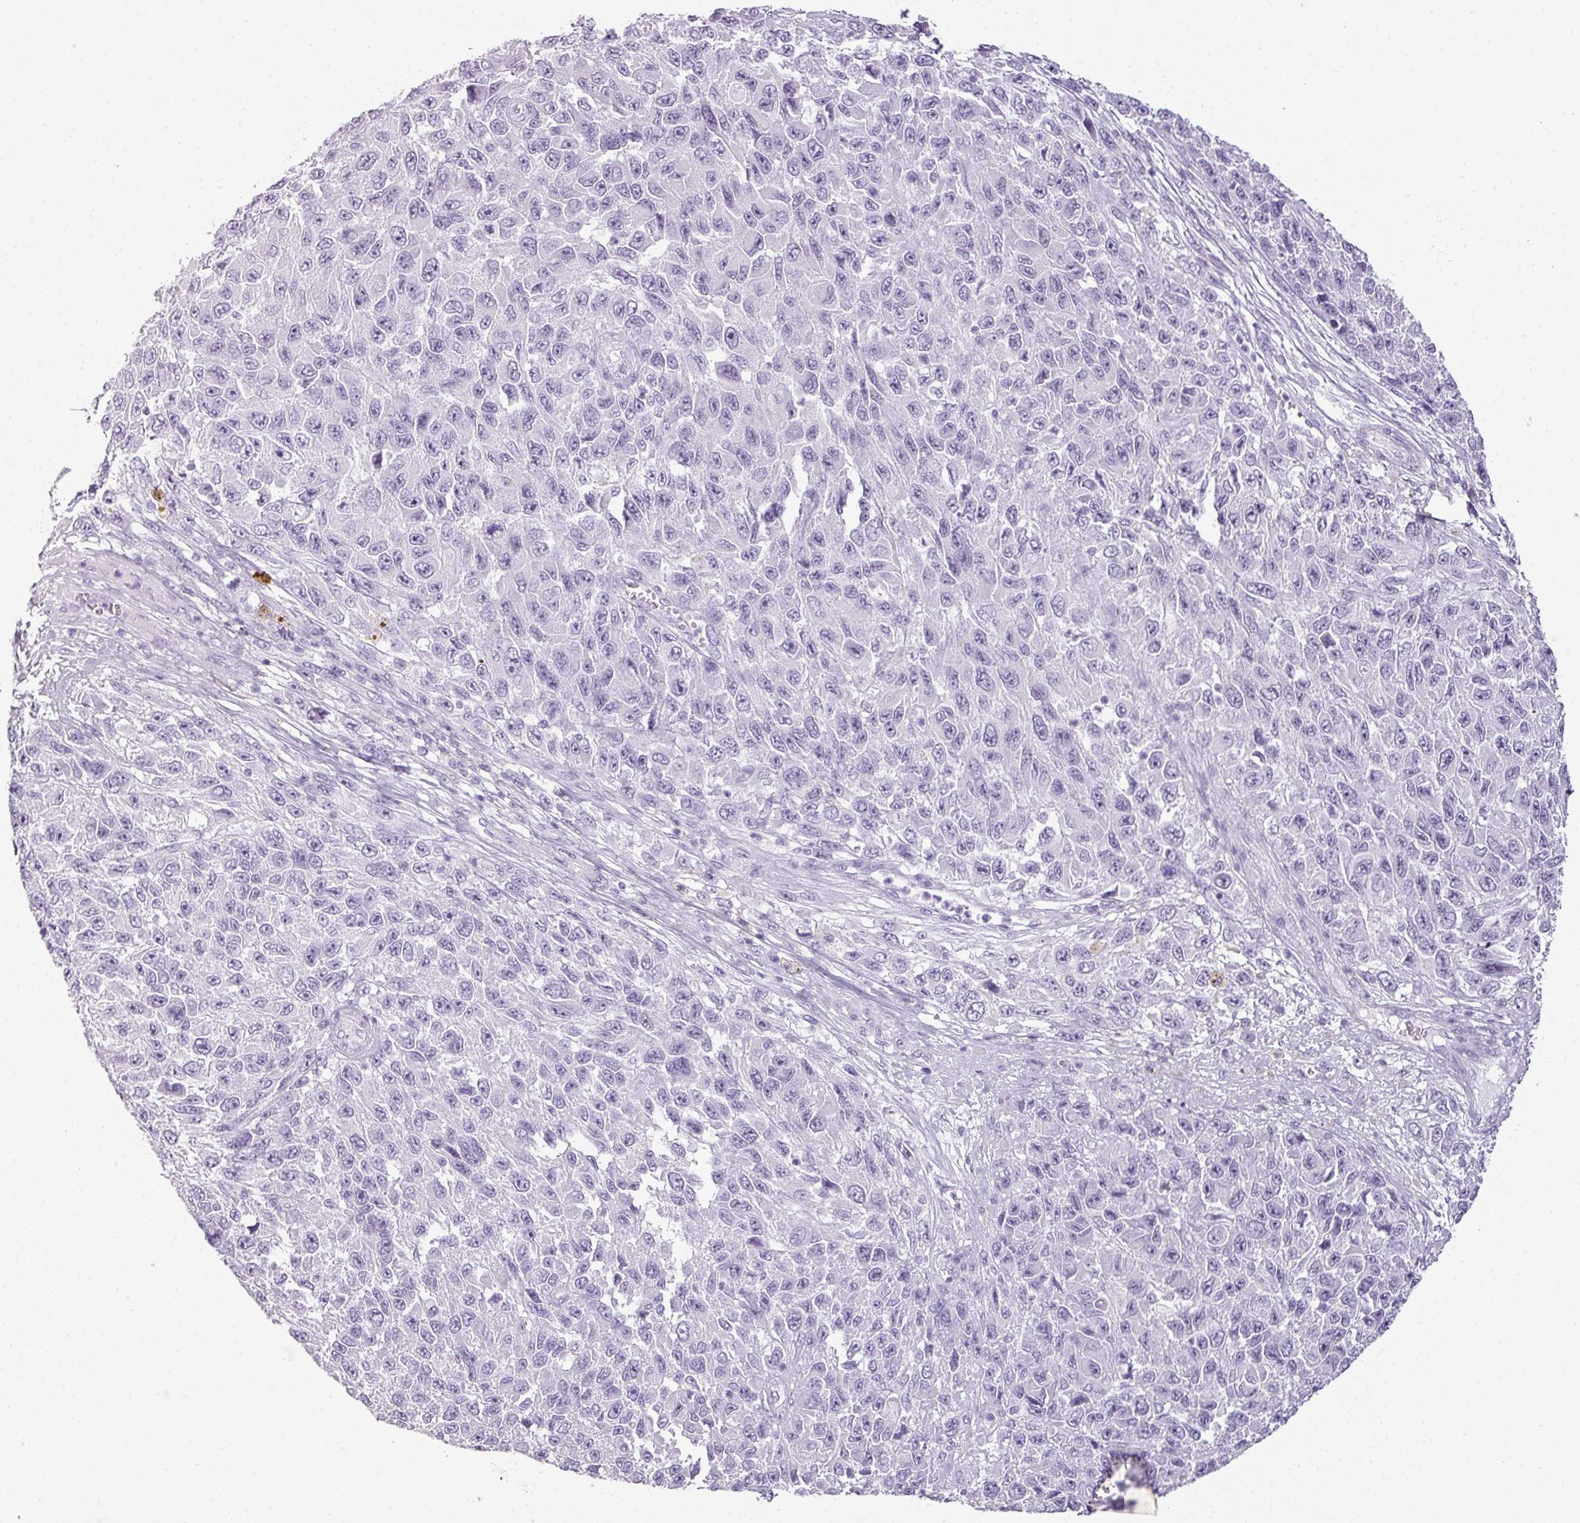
{"staining": {"intensity": "negative", "quantity": "none", "location": "none"}, "tissue": "melanoma", "cell_type": "Tumor cells", "image_type": "cancer", "snomed": [{"axis": "morphology", "description": "Normal tissue, NOS"}, {"axis": "morphology", "description": "Malignant melanoma, NOS"}, {"axis": "topography", "description": "Skin"}], "caption": "This is a histopathology image of IHC staining of melanoma, which shows no staining in tumor cells.", "gene": "SCT", "patient": {"sex": "female", "age": 96}}